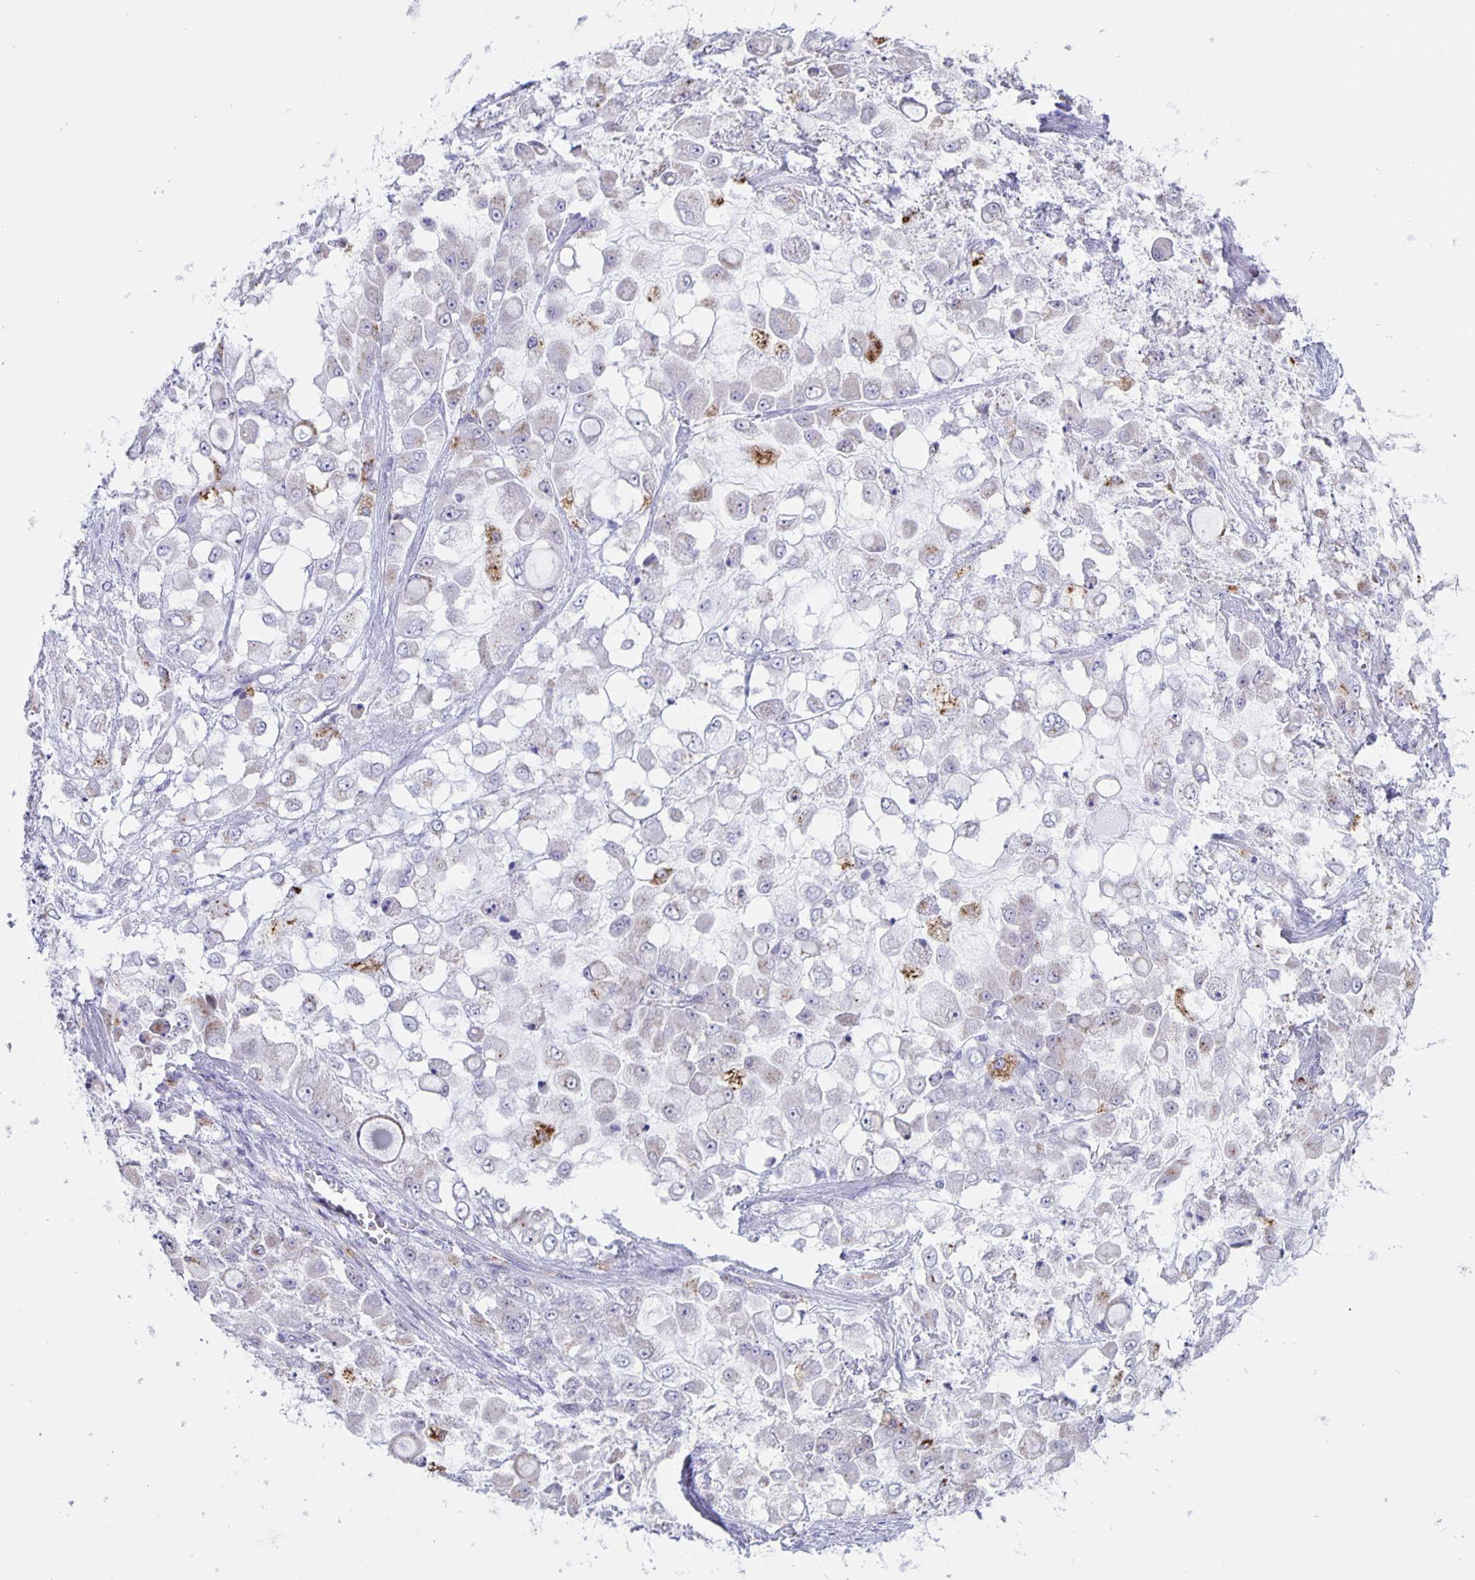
{"staining": {"intensity": "negative", "quantity": "none", "location": "none"}, "tissue": "stomach cancer", "cell_type": "Tumor cells", "image_type": "cancer", "snomed": [{"axis": "morphology", "description": "Adenocarcinoma, NOS"}, {"axis": "topography", "description": "Stomach"}], "caption": "Tumor cells are negative for protein expression in human stomach adenocarcinoma.", "gene": "LIPA", "patient": {"sex": "female", "age": 76}}